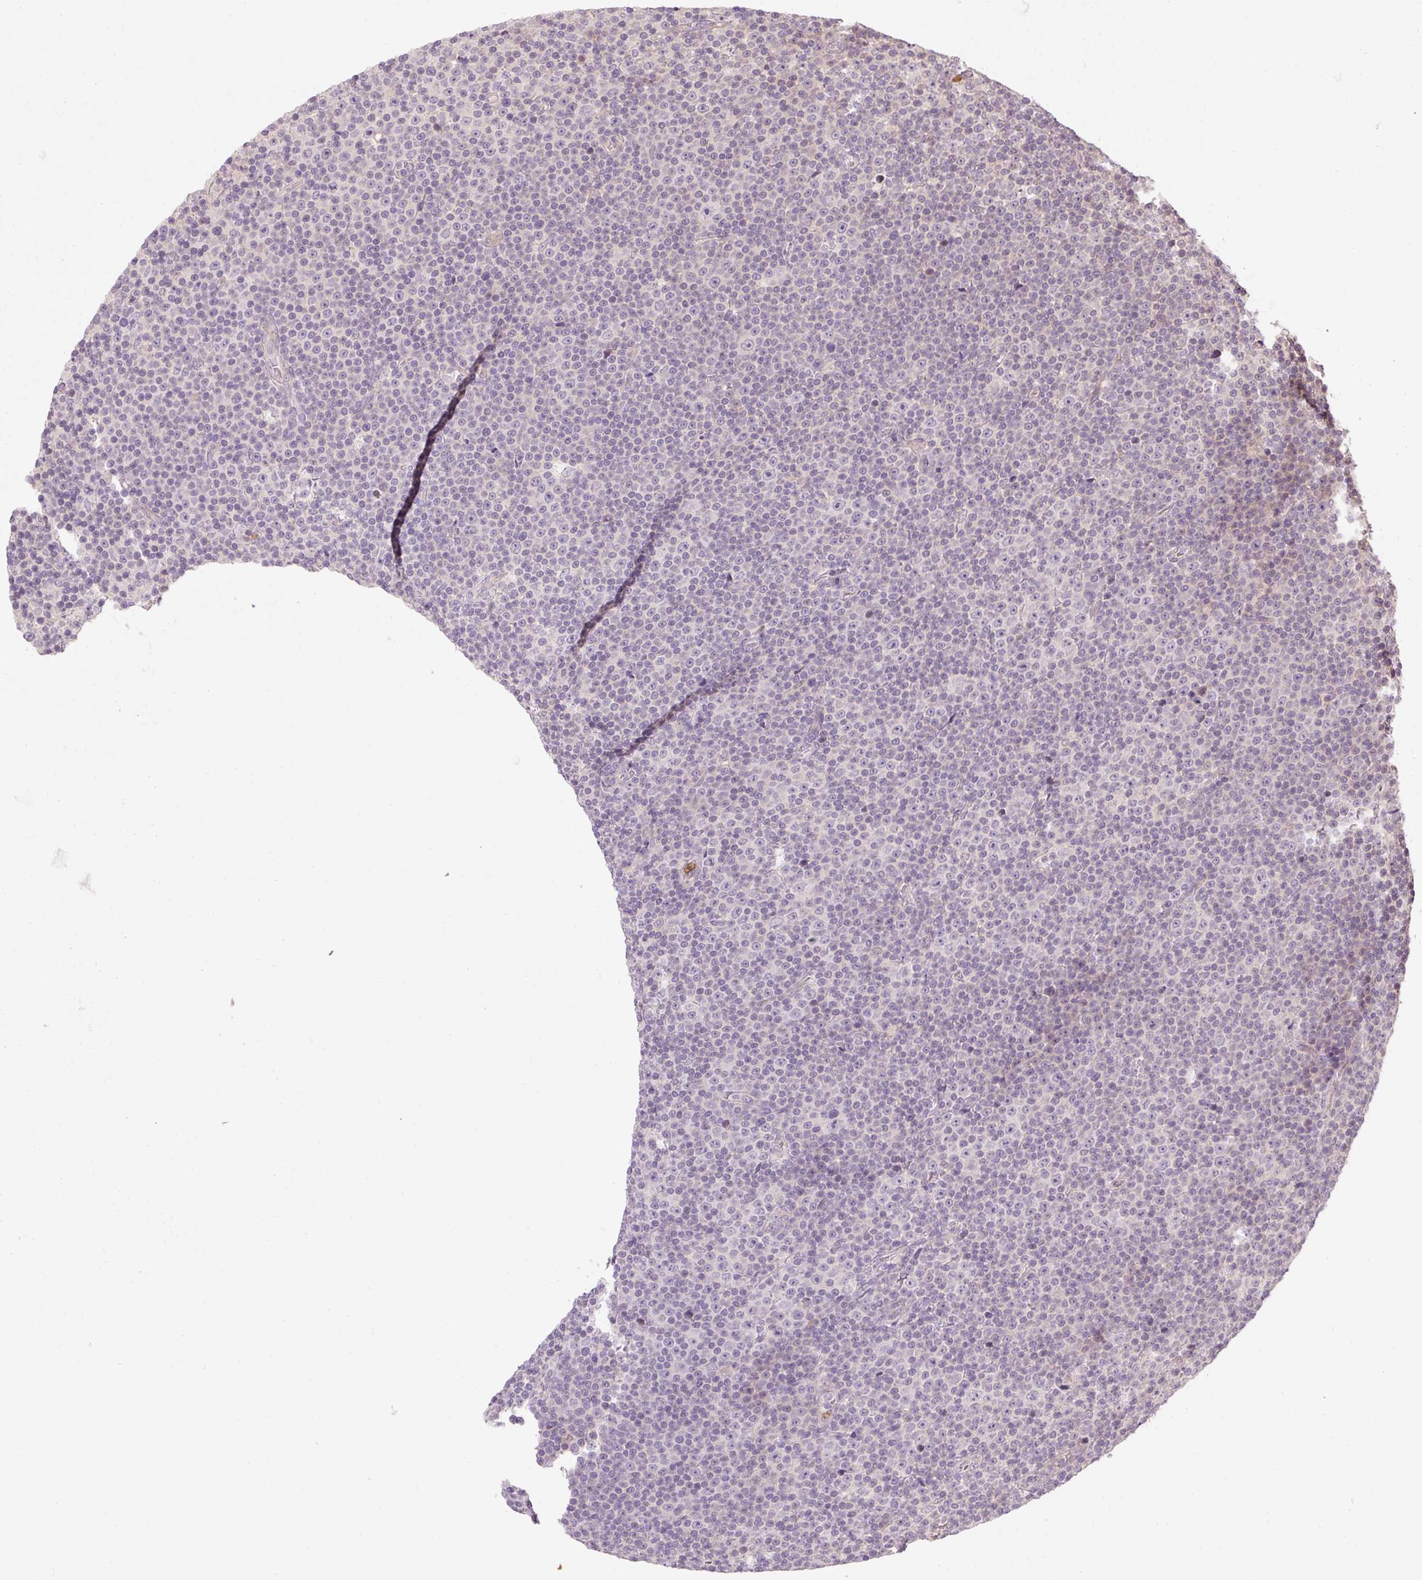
{"staining": {"intensity": "negative", "quantity": "none", "location": "none"}, "tissue": "lymphoma", "cell_type": "Tumor cells", "image_type": "cancer", "snomed": [{"axis": "morphology", "description": "Malignant lymphoma, non-Hodgkin's type, Low grade"}, {"axis": "topography", "description": "Lymph node"}], "caption": "Photomicrograph shows no protein staining in tumor cells of lymphoma tissue. (DAB IHC visualized using brightfield microscopy, high magnification).", "gene": "CTTNBP2", "patient": {"sex": "female", "age": 67}}